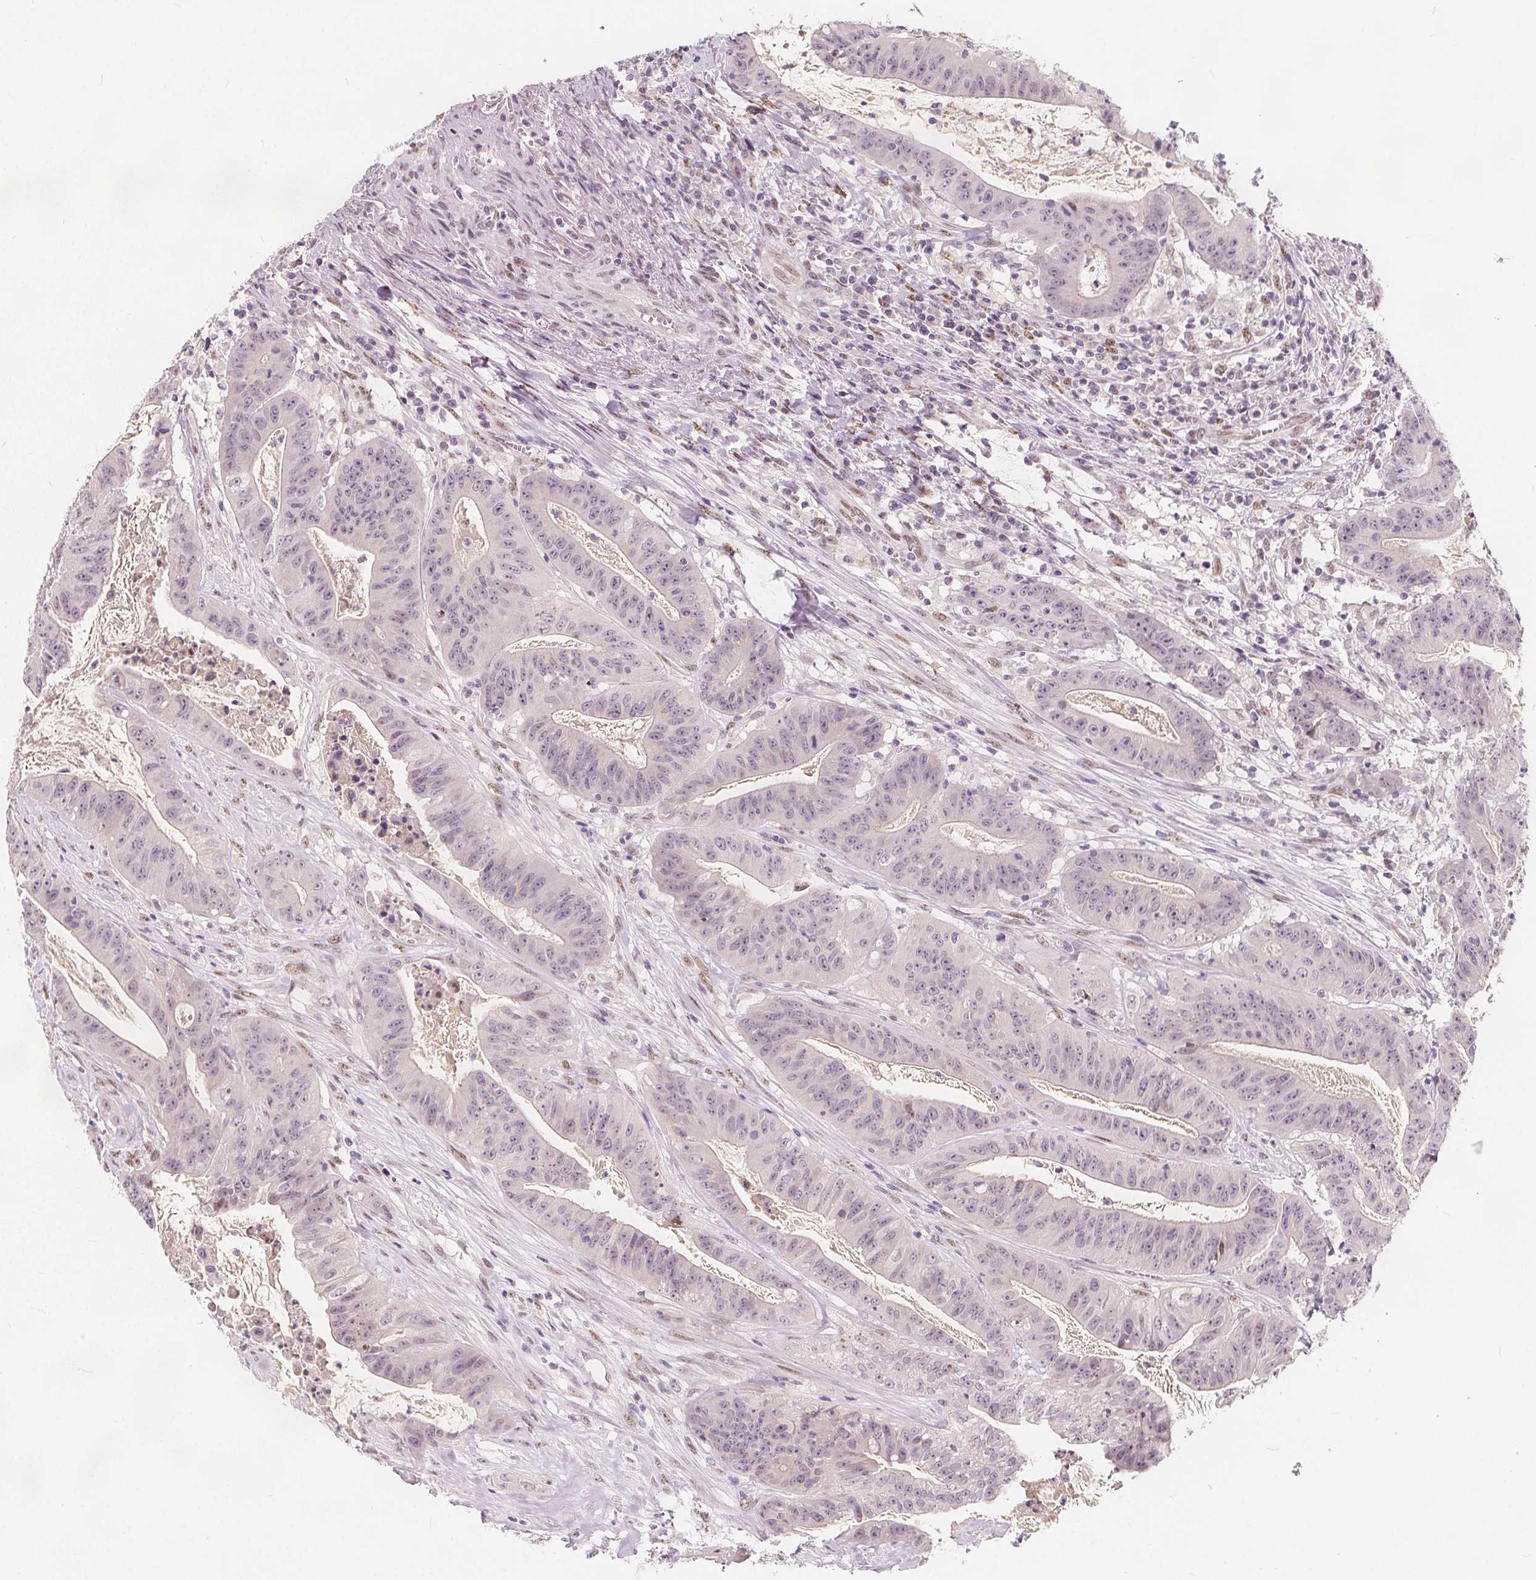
{"staining": {"intensity": "negative", "quantity": "none", "location": "none"}, "tissue": "colorectal cancer", "cell_type": "Tumor cells", "image_type": "cancer", "snomed": [{"axis": "morphology", "description": "Adenocarcinoma, NOS"}, {"axis": "topography", "description": "Colon"}], "caption": "Human colorectal adenocarcinoma stained for a protein using immunohistochemistry (IHC) demonstrates no staining in tumor cells.", "gene": "DRC3", "patient": {"sex": "male", "age": 33}}